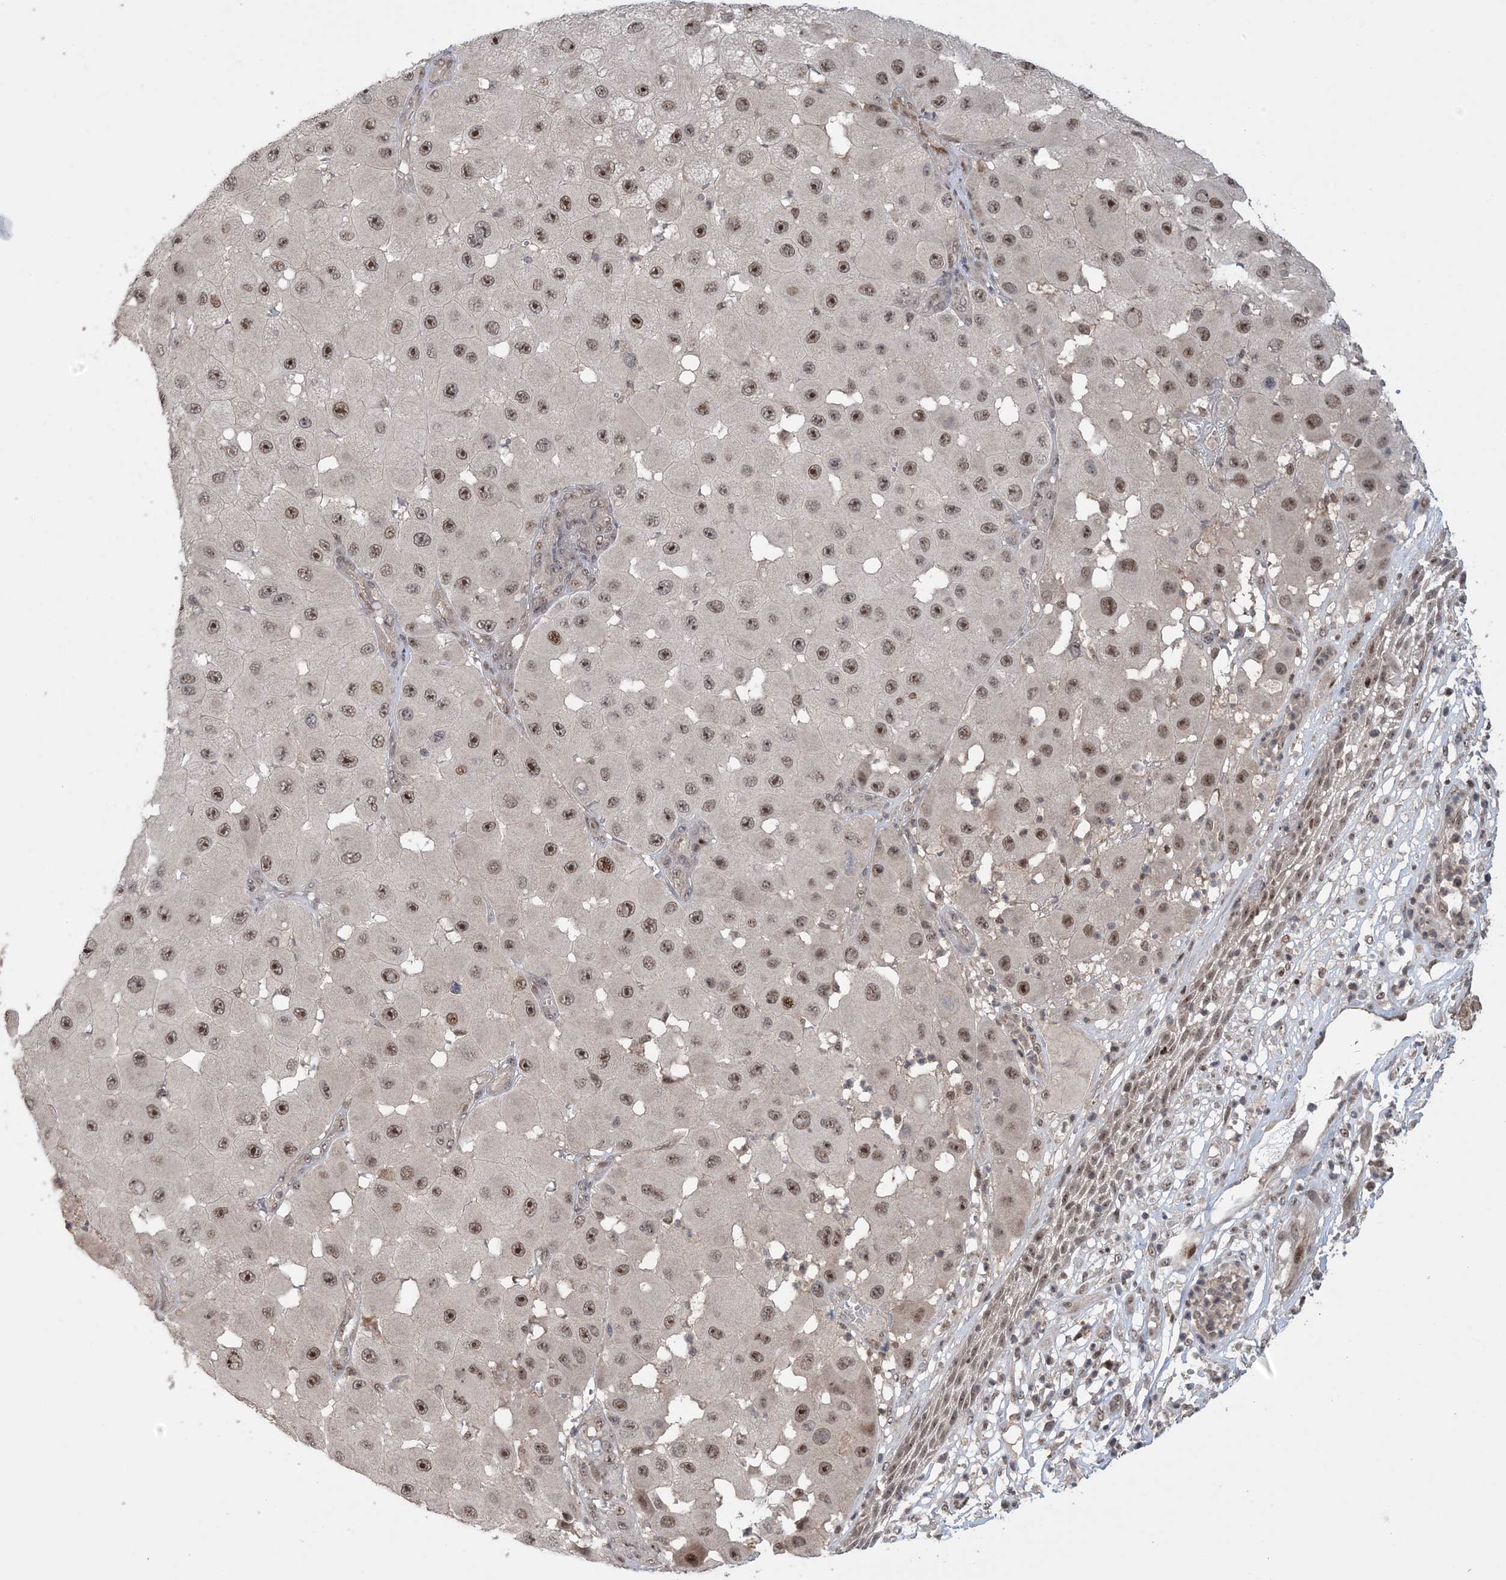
{"staining": {"intensity": "moderate", "quantity": "25%-75%", "location": "nuclear"}, "tissue": "melanoma", "cell_type": "Tumor cells", "image_type": "cancer", "snomed": [{"axis": "morphology", "description": "Malignant melanoma, NOS"}, {"axis": "topography", "description": "Skin"}], "caption": "The immunohistochemical stain labels moderate nuclear positivity in tumor cells of melanoma tissue.", "gene": "ZNF710", "patient": {"sex": "female", "age": 81}}